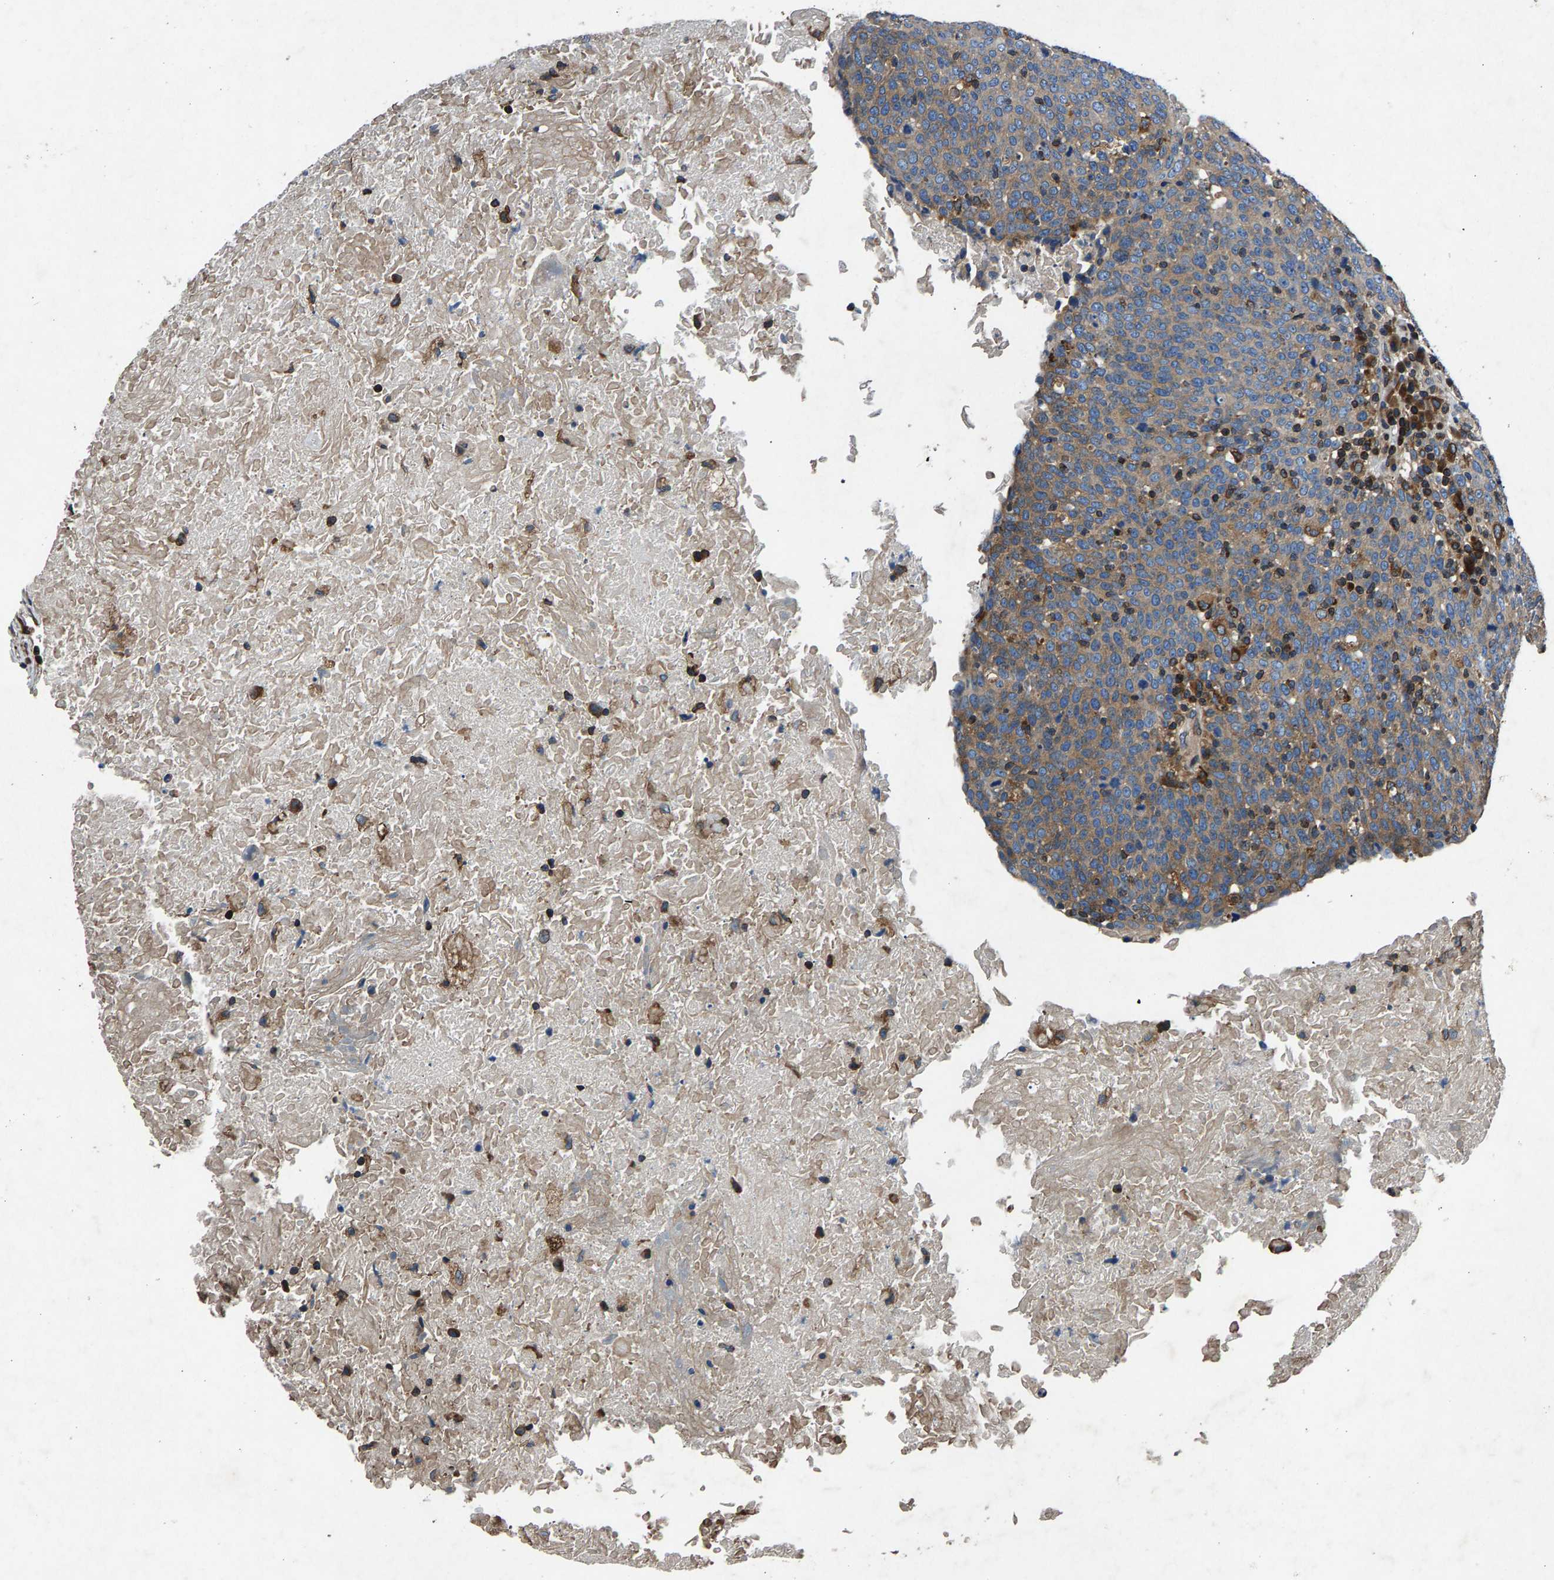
{"staining": {"intensity": "weak", "quantity": ">75%", "location": "cytoplasmic/membranous"}, "tissue": "head and neck cancer", "cell_type": "Tumor cells", "image_type": "cancer", "snomed": [{"axis": "morphology", "description": "Squamous cell carcinoma, NOS"}, {"axis": "morphology", "description": "Squamous cell carcinoma, metastatic, NOS"}, {"axis": "topography", "description": "Lymph node"}, {"axis": "topography", "description": "Head-Neck"}], "caption": "Immunohistochemical staining of human head and neck cancer (metastatic squamous cell carcinoma) demonstrates weak cytoplasmic/membranous protein expression in approximately >75% of tumor cells. (brown staining indicates protein expression, while blue staining denotes nuclei).", "gene": "LPCAT1", "patient": {"sex": "male", "age": 62}}